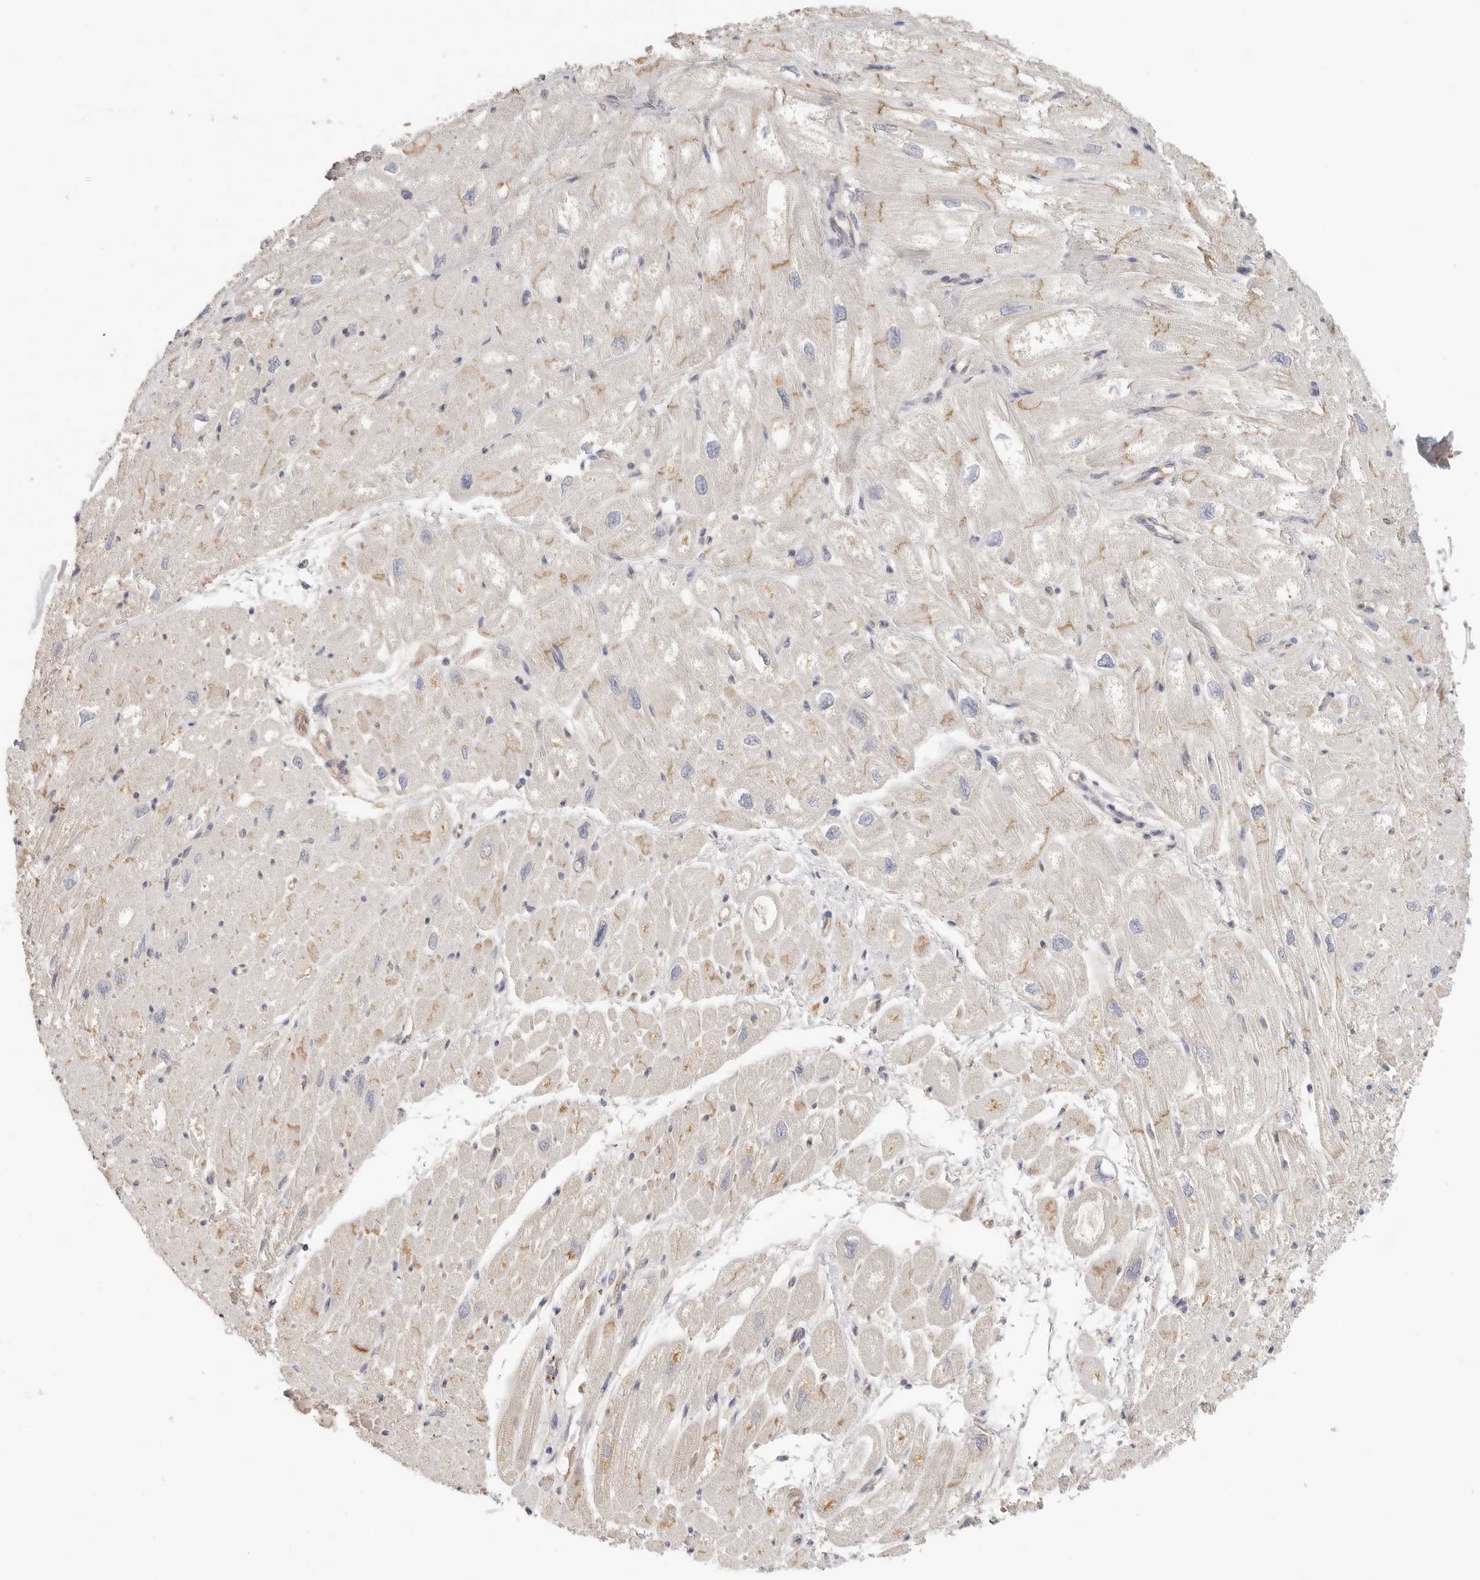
{"staining": {"intensity": "moderate", "quantity": "25%-75%", "location": "cytoplasmic/membranous"}, "tissue": "heart muscle", "cell_type": "Cardiomyocytes", "image_type": "normal", "snomed": [{"axis": "morphology", "description": "Normal tissue, NOS"}, {"axis": "topography", "description": "Heart"}], "caption": "Protein analysis of normal heart muscle displays moderate cytoplasmic/membranous expression in approximately 25%-75% of cardiomyocytes.", "gene": "ANXA9", "patient": {"sex": "male", "age": 50}}